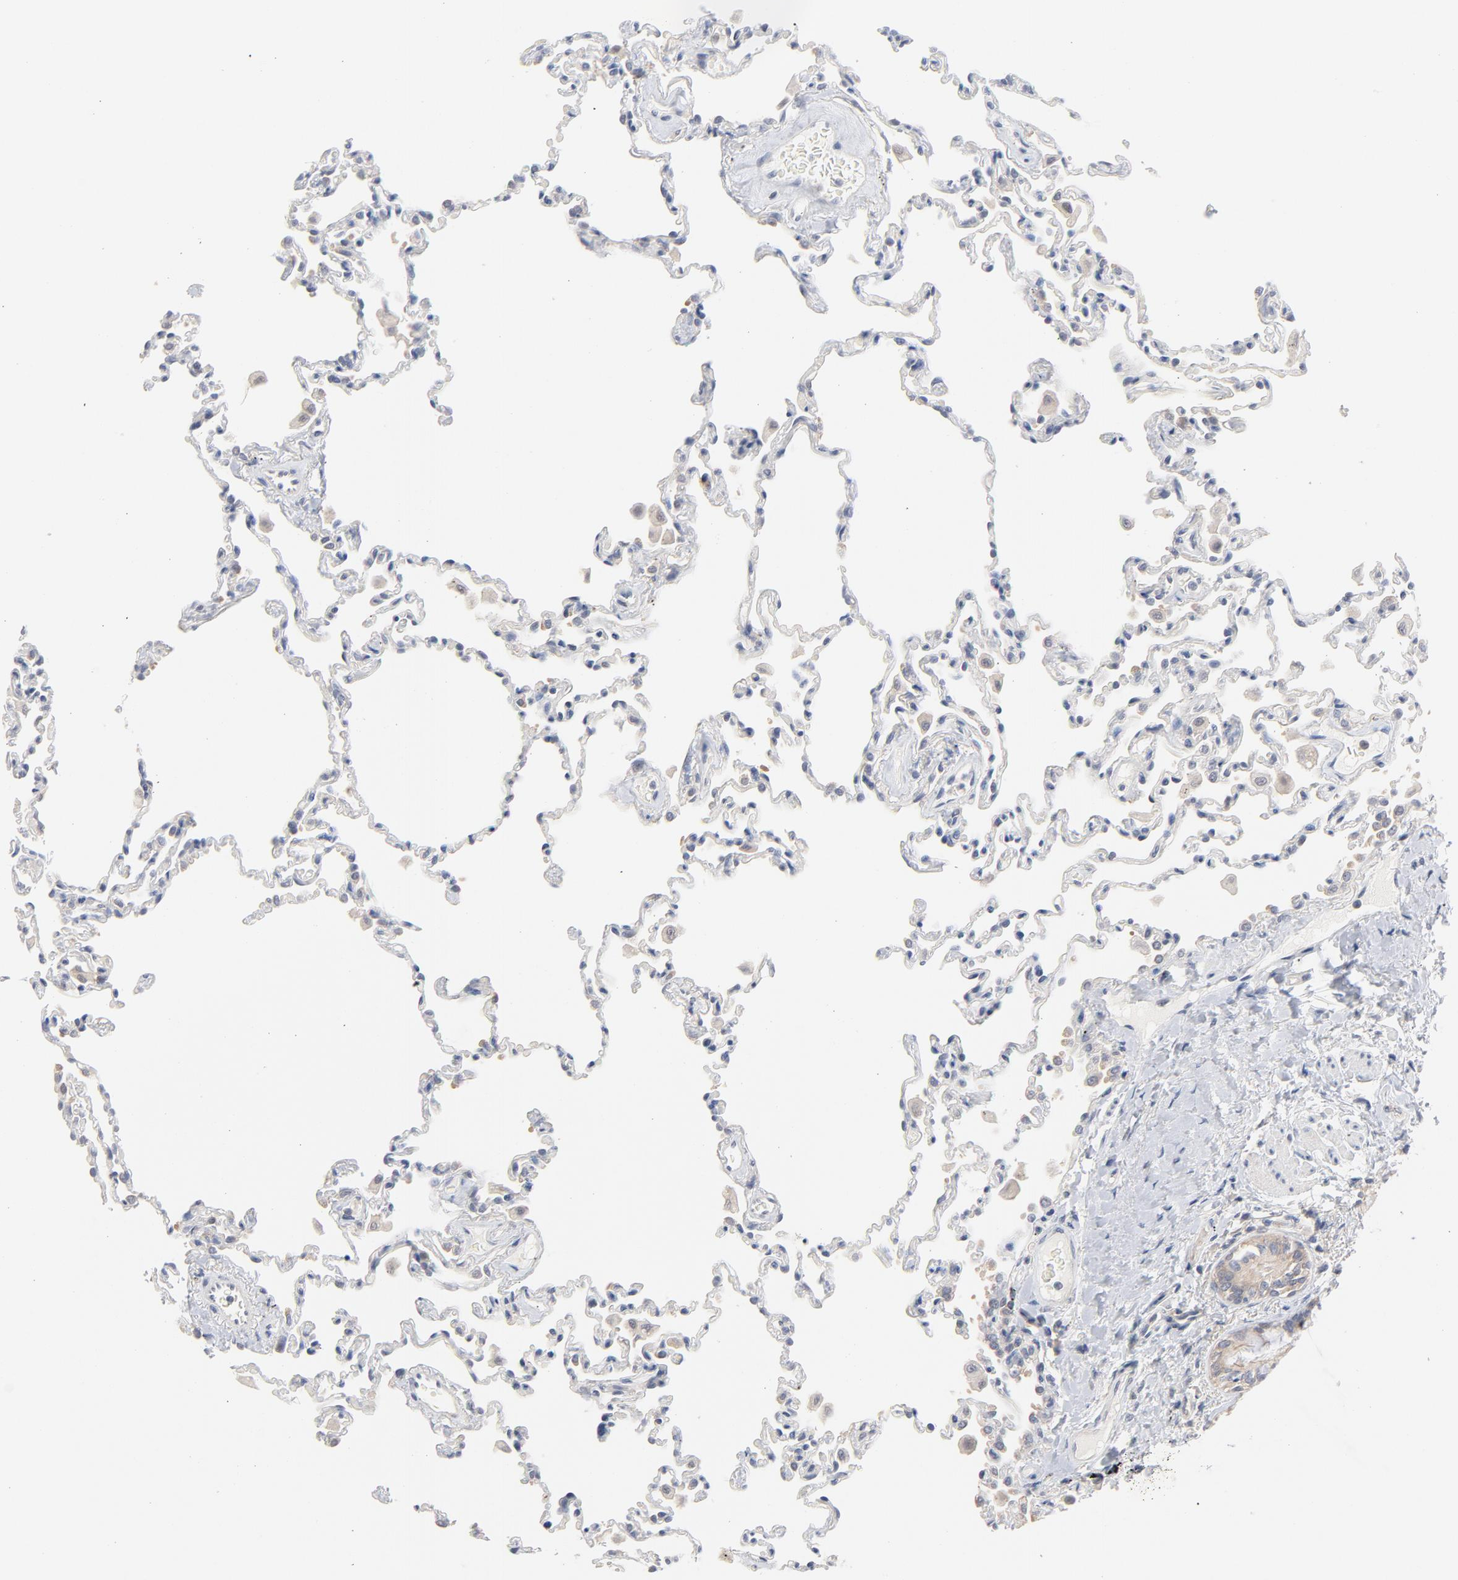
{"staining": {"intensity": "negative", "quantity": "none", "location": "none"}, "tissue": "lung", "cell_type": "Alveolar cells", "image_type": "normal", "snomed": [{"axis": "morphology", "description": "Normal tissue, NOS"}, {"axis": "topography", "description": "Lung"}], "caption": "Photomicrograph shows no significant protein staining in alveolar cells of normal lung. Nuclei are stained in blue.", "gene": "UBL4A", "patient": {"sex": "male", "age": 59}}